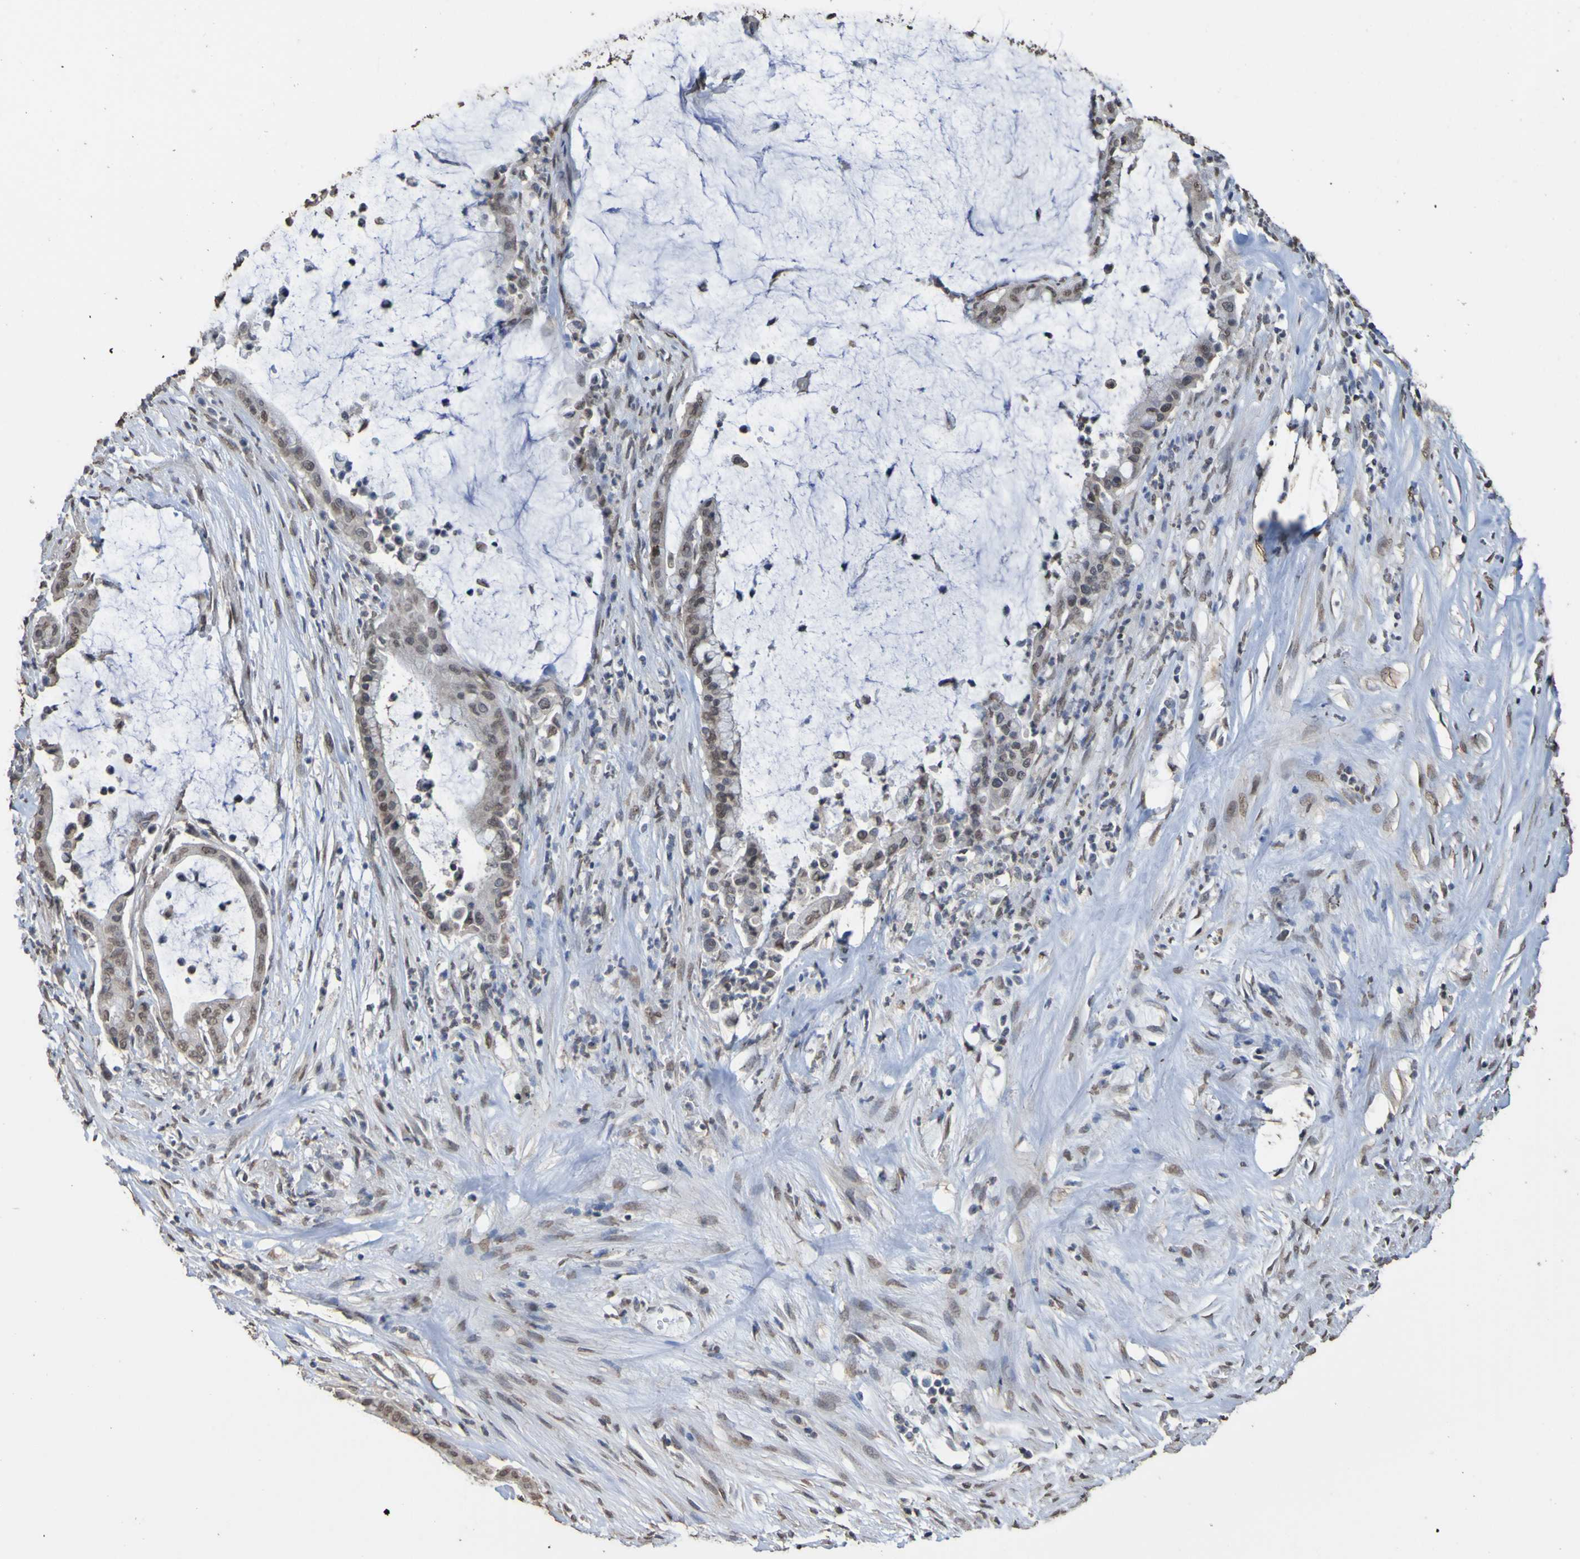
{"staining": {"intensity": "weak", "quantity": ">75%", "location": "nuclear"}, "tissue": "pancreatic cancer", "cell_type": "Tumor cells", "image_type": "cancer", "snomed": [{"axis": "morphology", "description": "Adenocarcinoma, NOS"}, {"axis": "topography", "description": "Pancreas"}], "caption": "A histopathology image of human pancreatic cancer (adenocarcinoma) stained for a protein reveals weak nuclear brown staining in tumor cells.", "gene": "ALKBH2", "patient": {"sex": "male", "age": 41}}